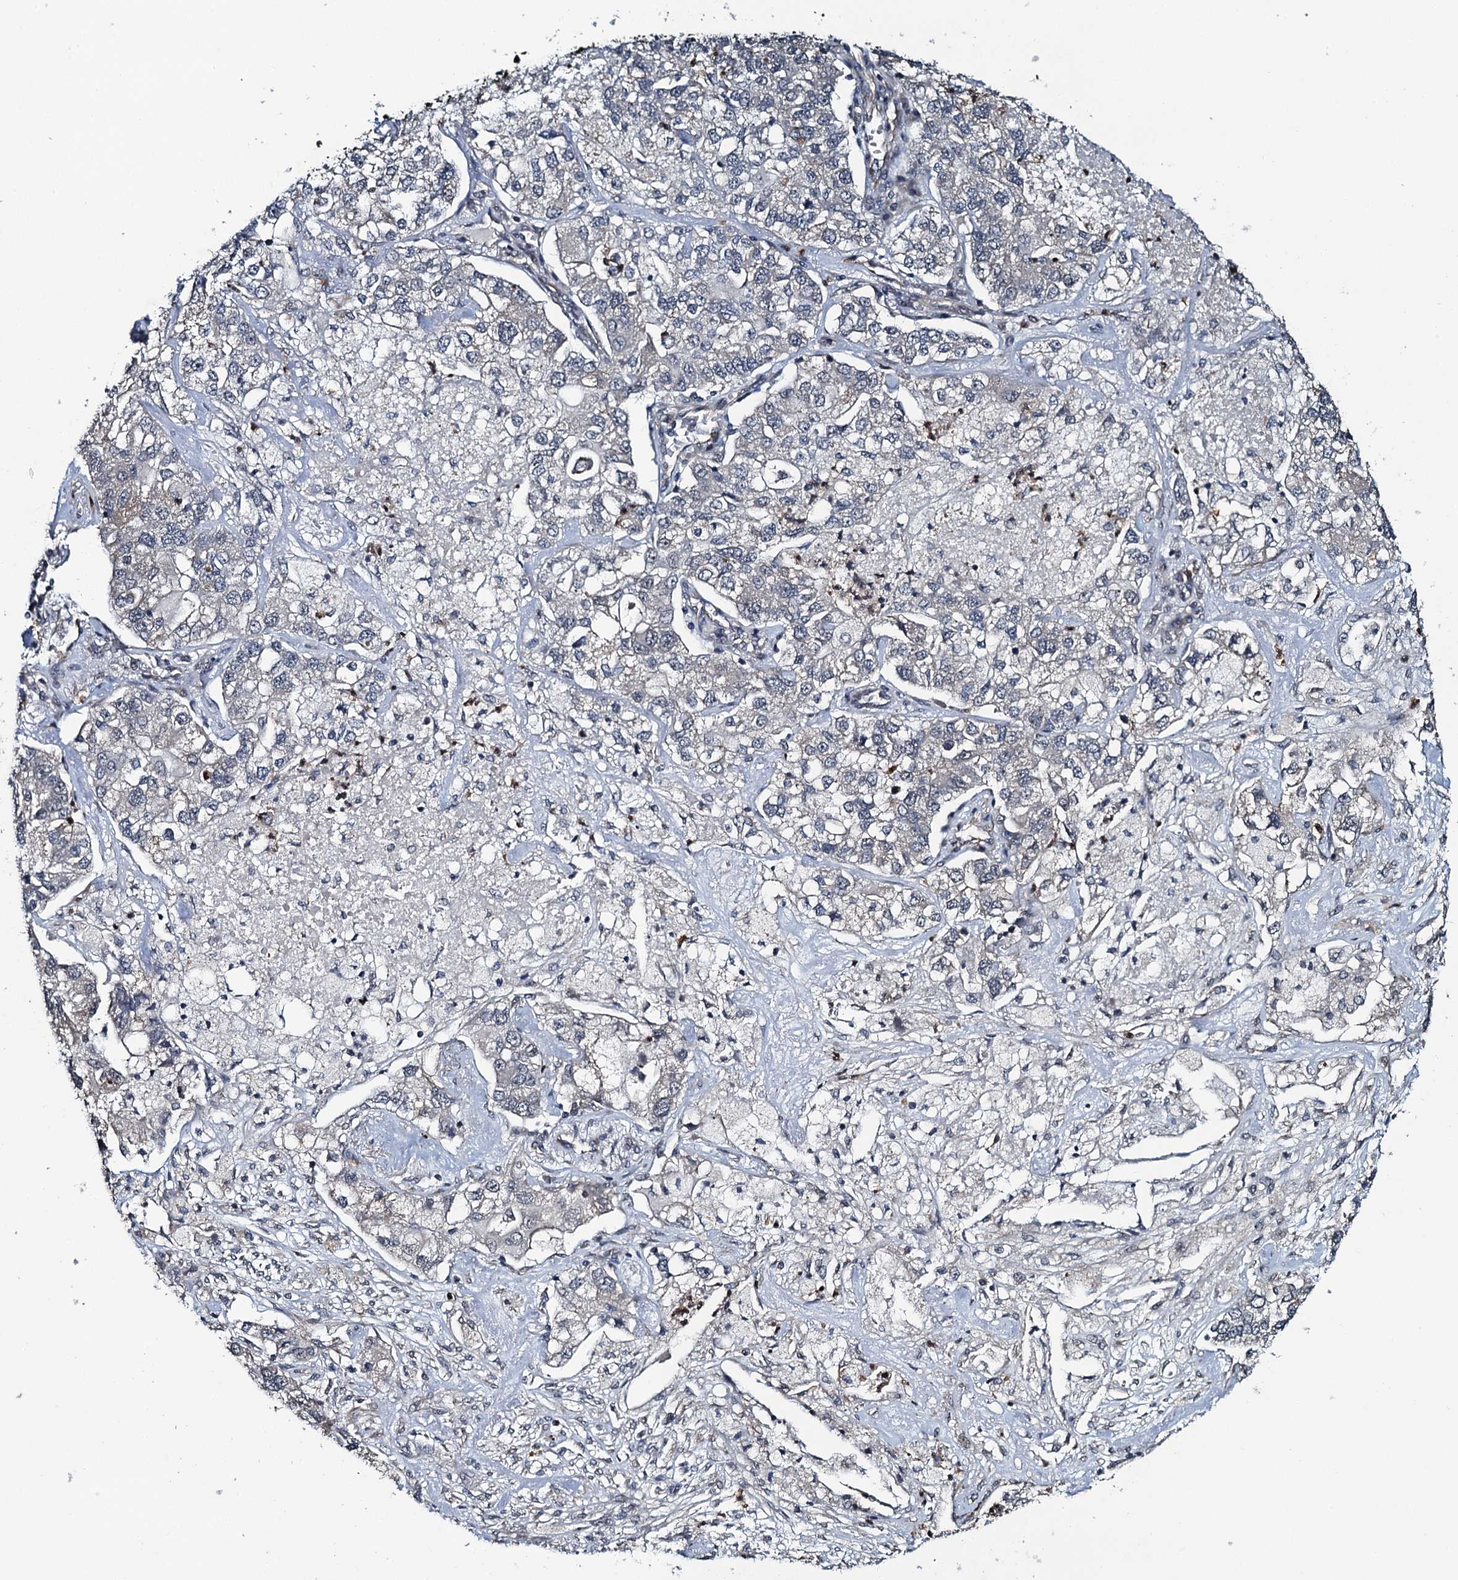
{"staining": {"intensity": "negative", "quantity": "none", "location": "none"}, "tissue": "lung cancer", "cell_type": "Tumor cells", "image_type": "cancer", "snomed": [{"axis": "morphology", "description": "Adenocarcinoma, NOS"}, {"axis": "topography", "description": "Lung"}], "caption": "Tumor cells are negative for brown protein staining in adenocarcinoma (lung).", "gene": "WHAMM", "patient": {"sex": "male", "age": 49}}